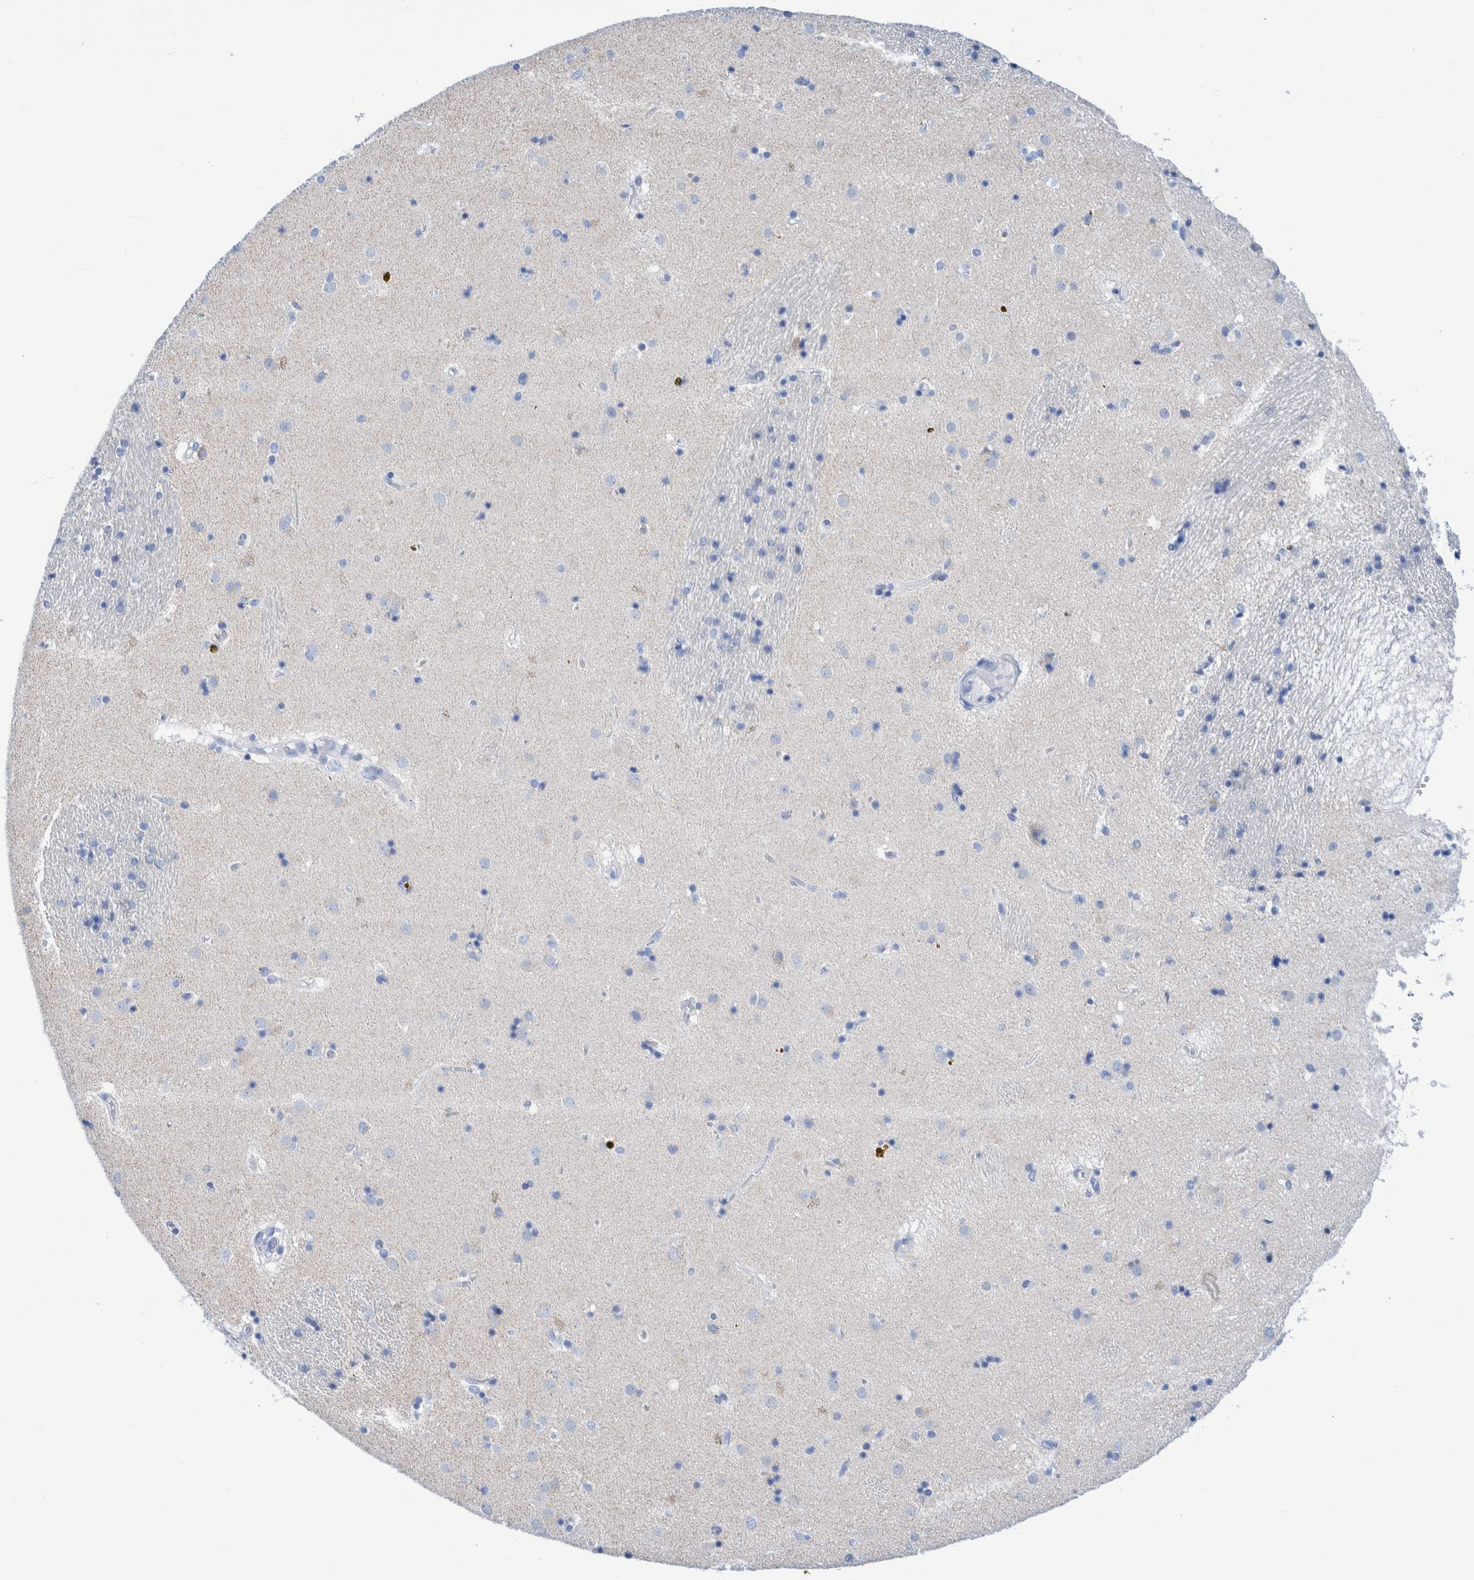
{"staining": {"intensity": "negative", "quantity": "none", "location": "none"}, "tissue": "caudate", "cell_type": "Glial cells", "image_type": "normal", "snomed": [{"axis": "morphology", "description": "Normal tissue, NOS"}, {"axis": "topography", "description": "Lateral ventricle wall"}], "caption": "The micrograph shows no staining of glial cells in benign caudate.", "gene": "KRT14", "patient": {"sex": "male", "age": 70}}